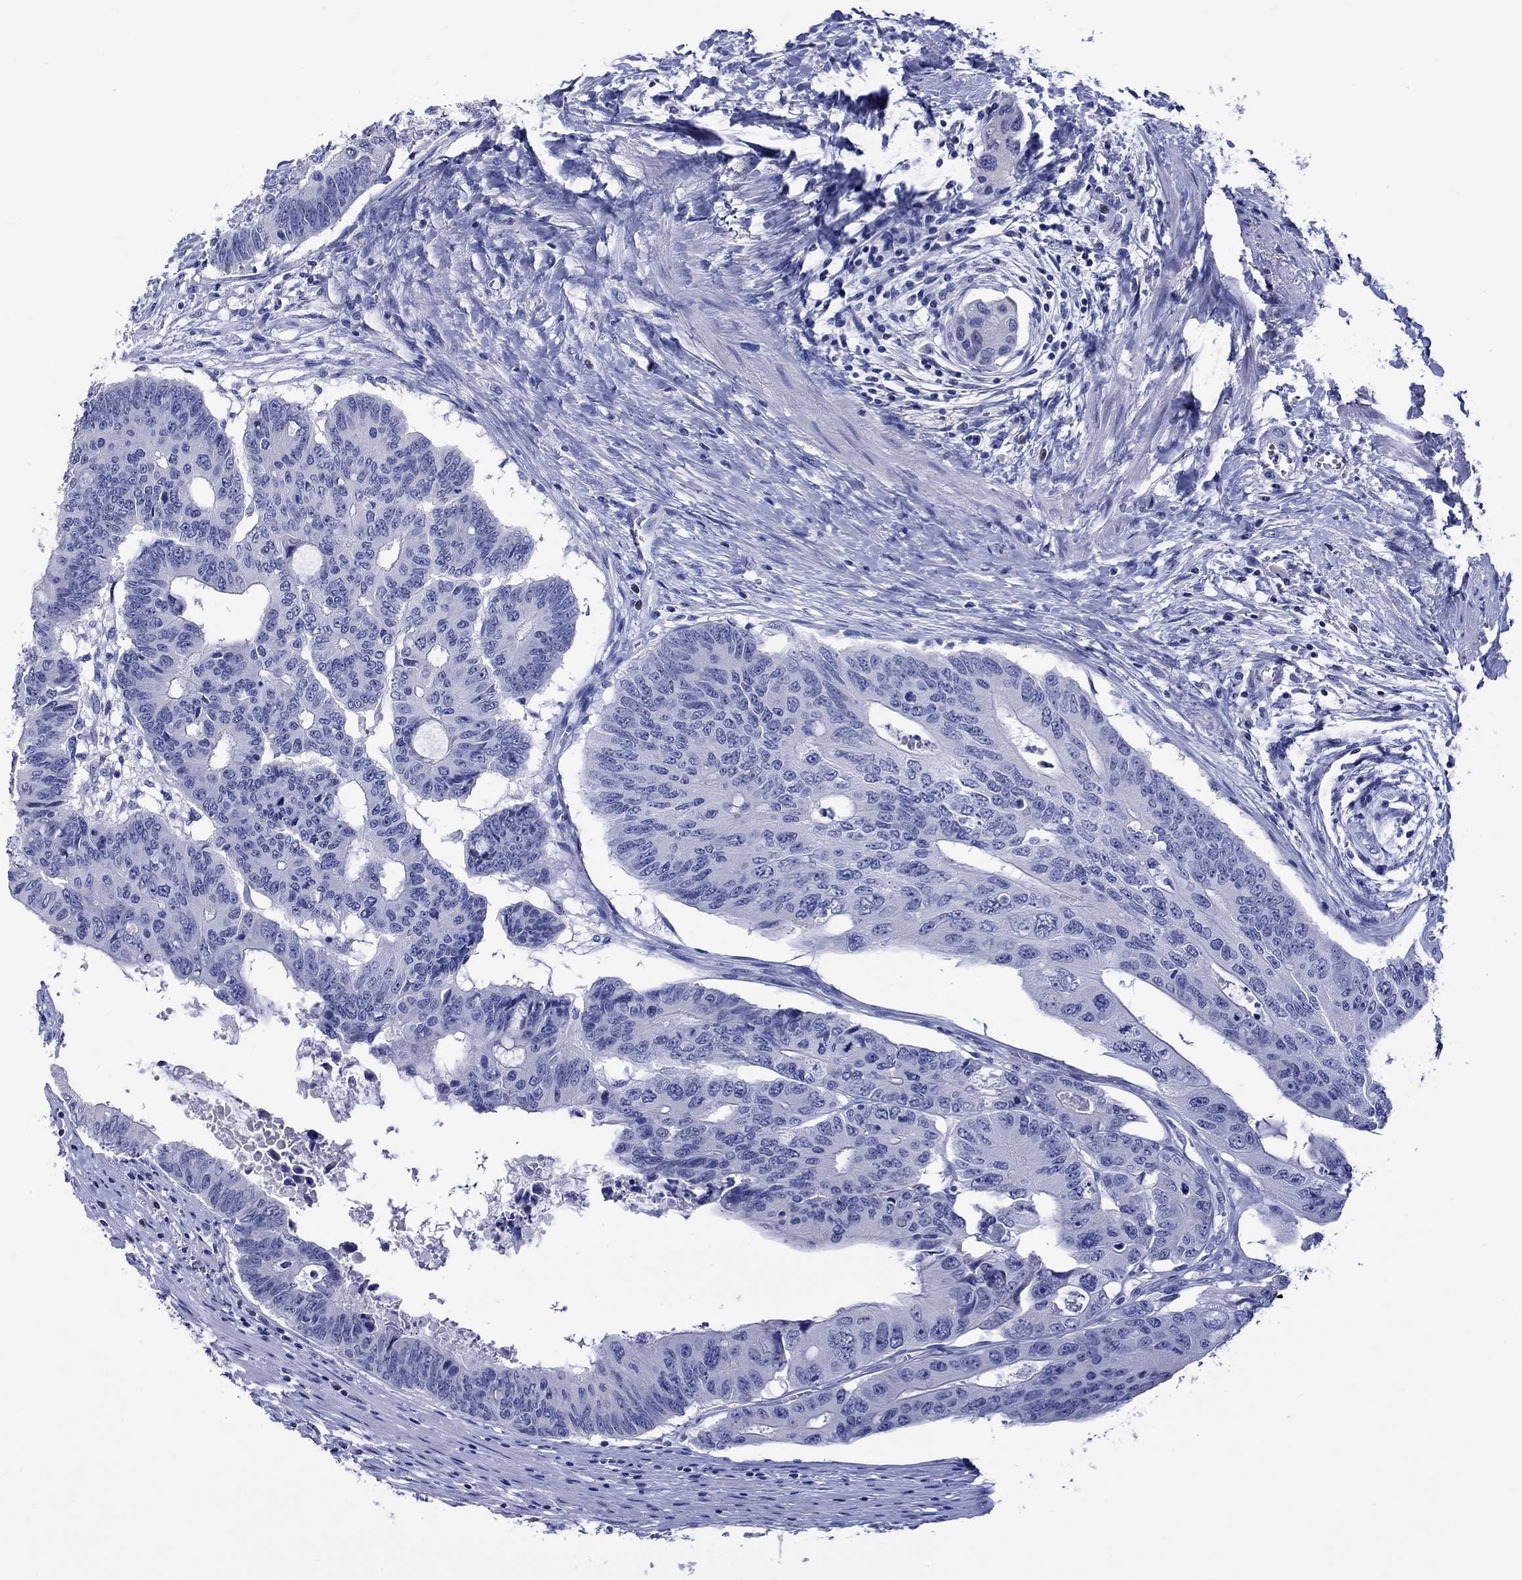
{"staining": {"intensity": "negative", "quantity": "none", "location": "none"}, "tissue": "colorectal cancer", "cell_type": "Tumor cells", "image_type": "cancer", "snomed": [{"axis": "morphology", "description": "Adenocarcinoma, NOS"}, {"axis": "topography", "description": "Rectum"}], "caption": "Human colorectal cancer stained for a protein using immunohistochemistry shows no expression in tumor cells.", "gene": "KLHL35", "patient": {"sex": "male", "age": 59}}